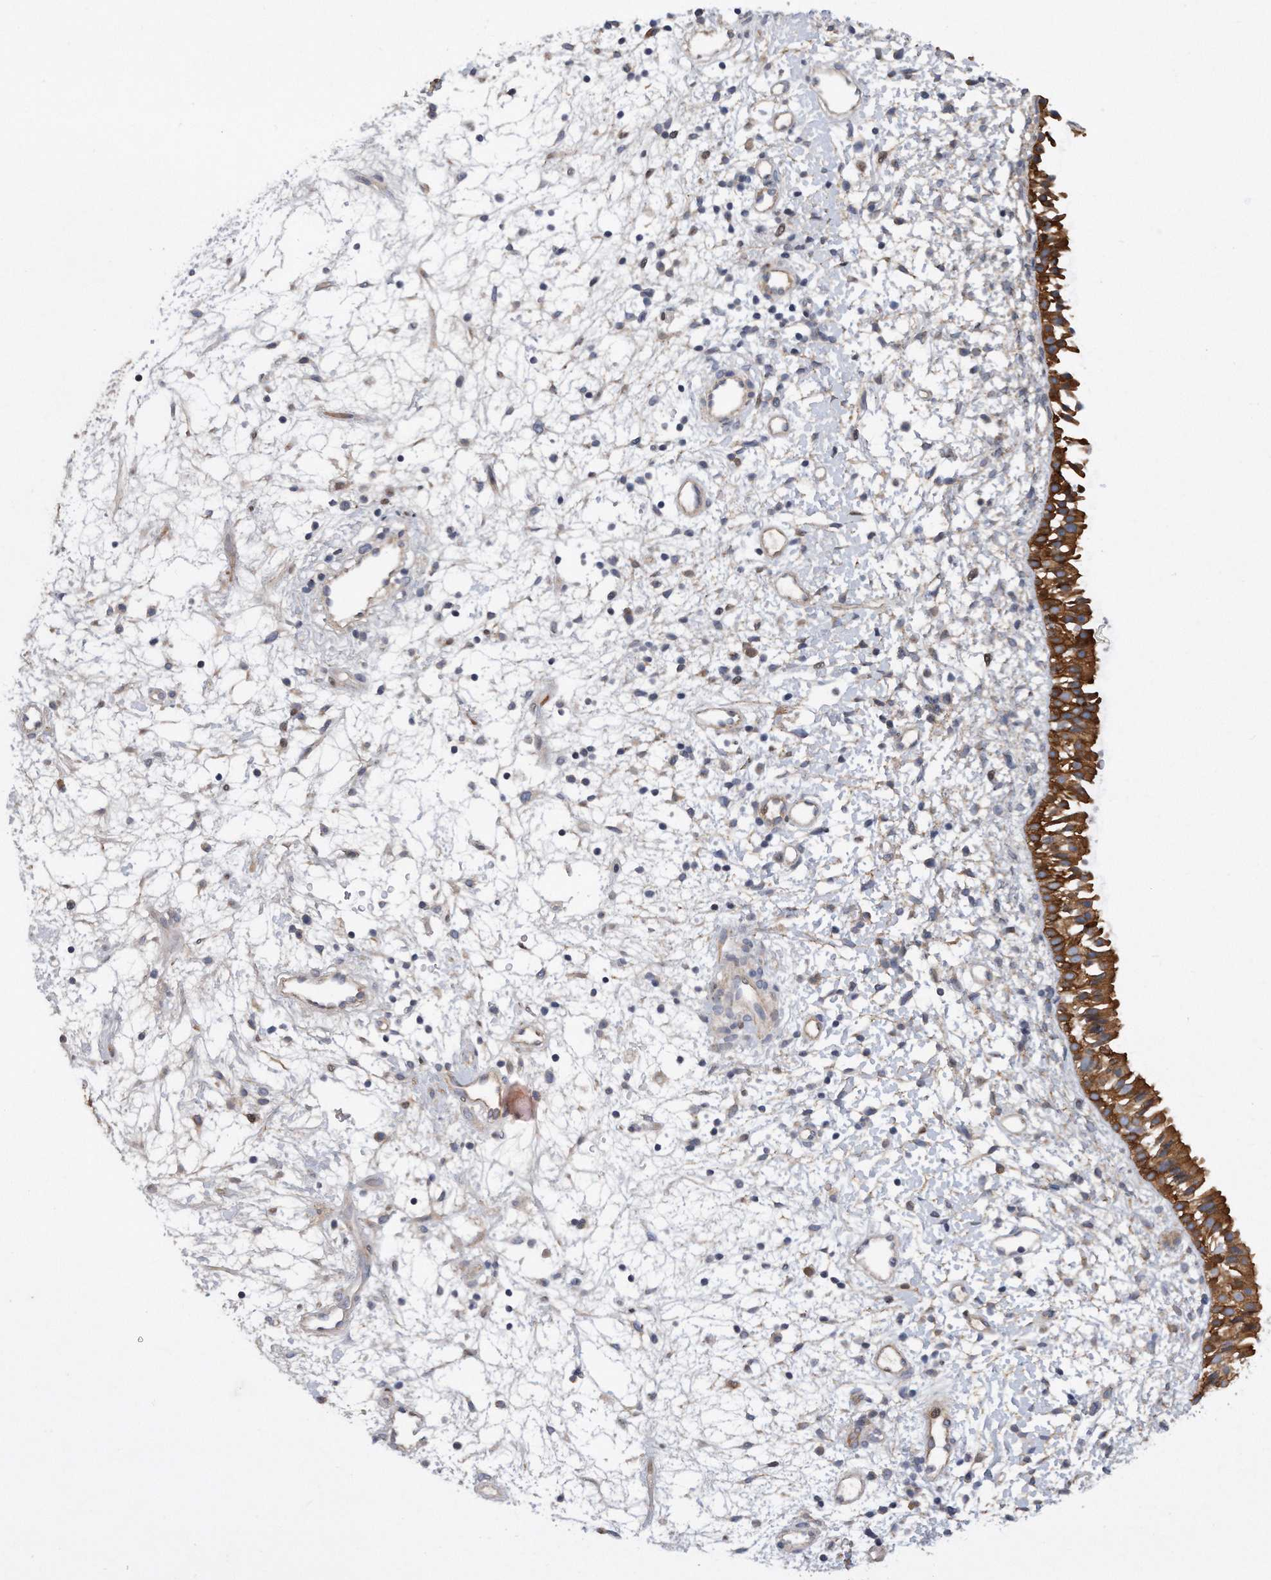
{"staining": {"intensity": "strong", "quantity": ">75%", "location": "cytoplasmic/membranous"}, "tissue": "nasopharynx", "cell_type": "Respiratory epithelial cells", "image_type": "normal", "snomed": [{"axis": "morphology", "description": "Normal tissue, NOS"}, {"axis": "topography", "description": "Nasopharynx"}], "caption": "Respiratory epithelial cells demonstrate strong cytoplasmic/membranous staining in about >75% of cells in benign nasopharynx.", "gene": "CDH12", "patient": {"sex": "male", "age": 22}}